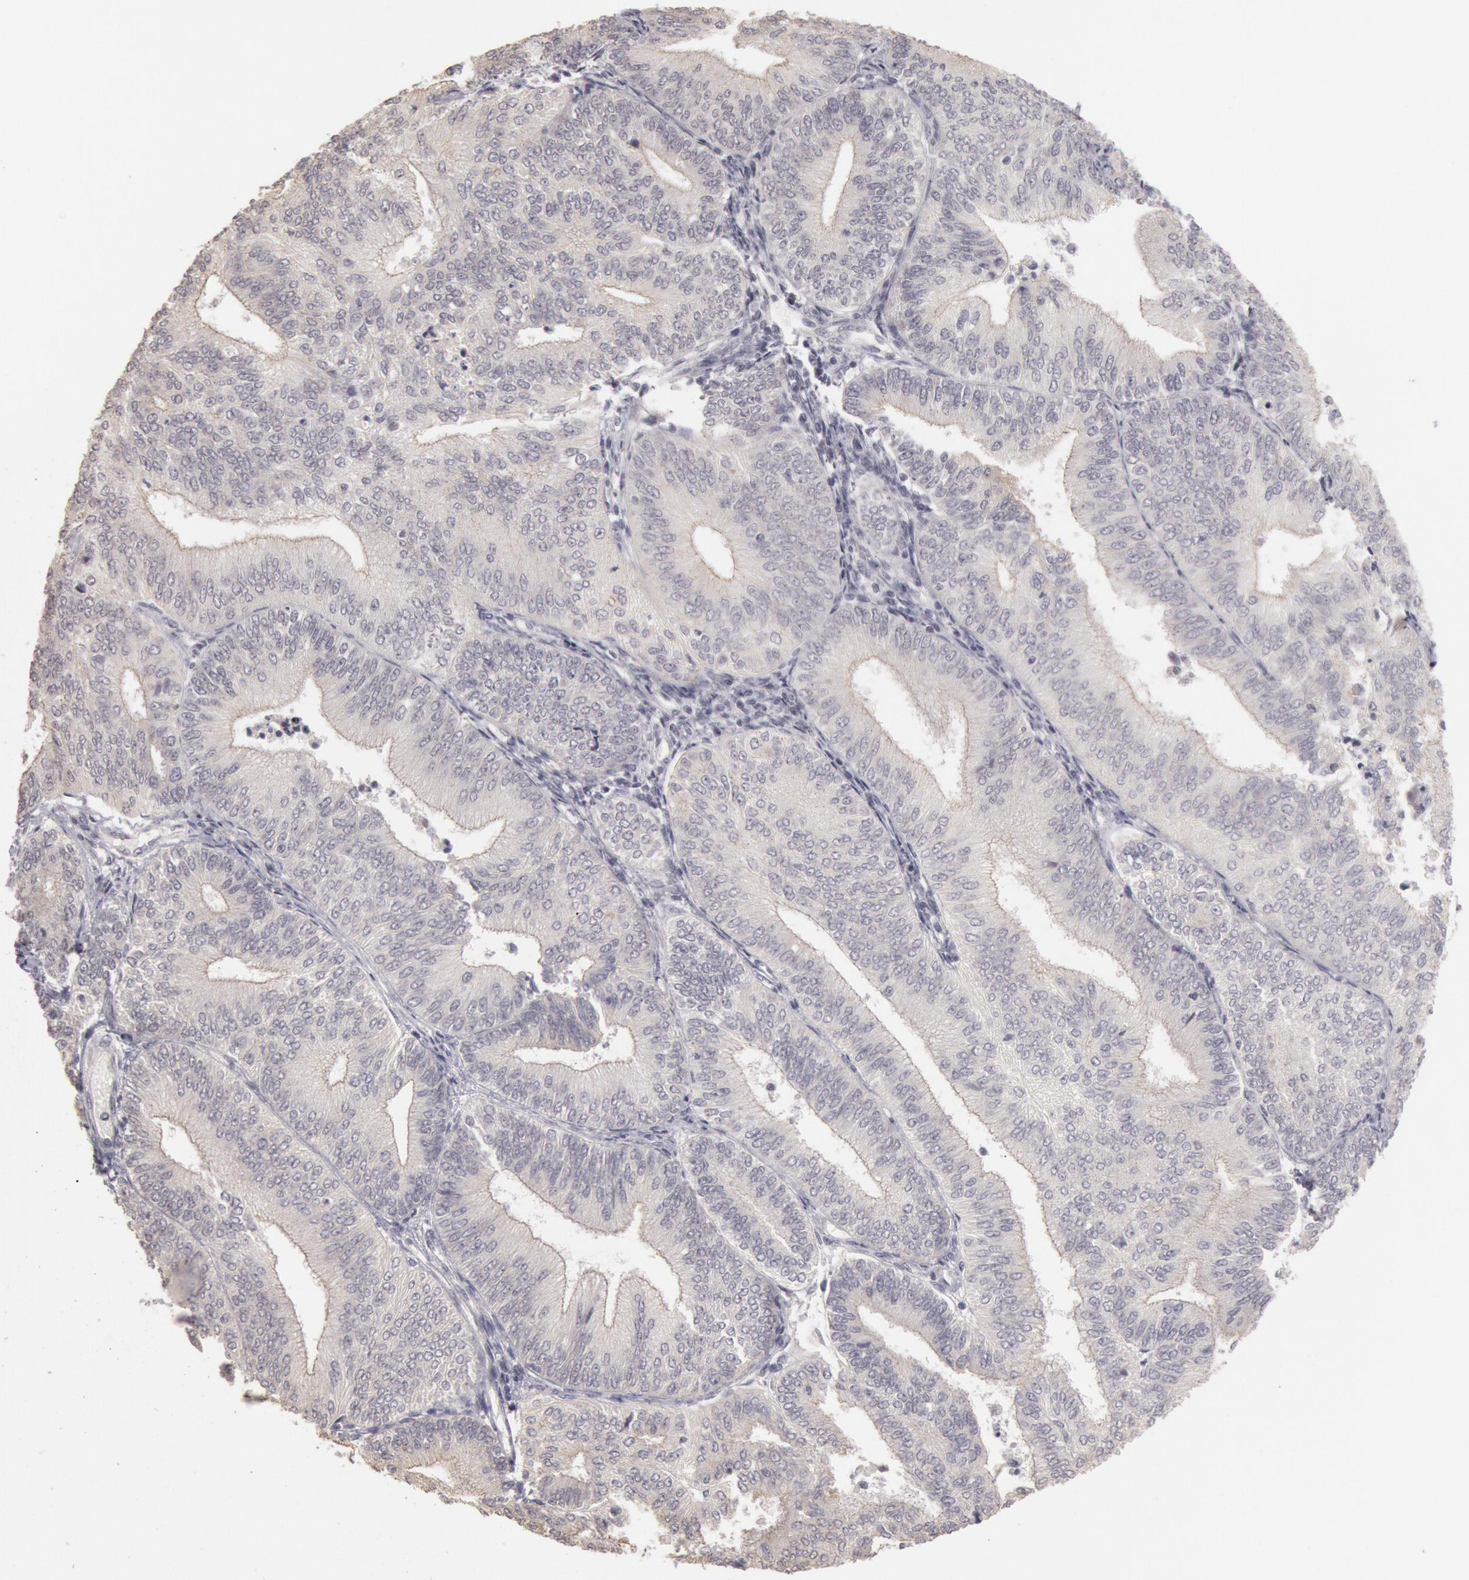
{"staining": {"intensity": "negative", "quantity": "none", "location": "none"}, "tissue": "endometrial cancer", "cell_type": "Tumor cells", "image_type": "cancer", "snomed": [{"axis": "morphology", "description": "Adenocarcinoma, NOS"}, {"axis": "topography", "description": "Endometrium"}], "caption": "Tumor cells are negative for brown protein staining in endometrial cancer (adenocarcinoma).", "gene": "RIMBP3C", "patient": {"sex": "female", "age": 55}}